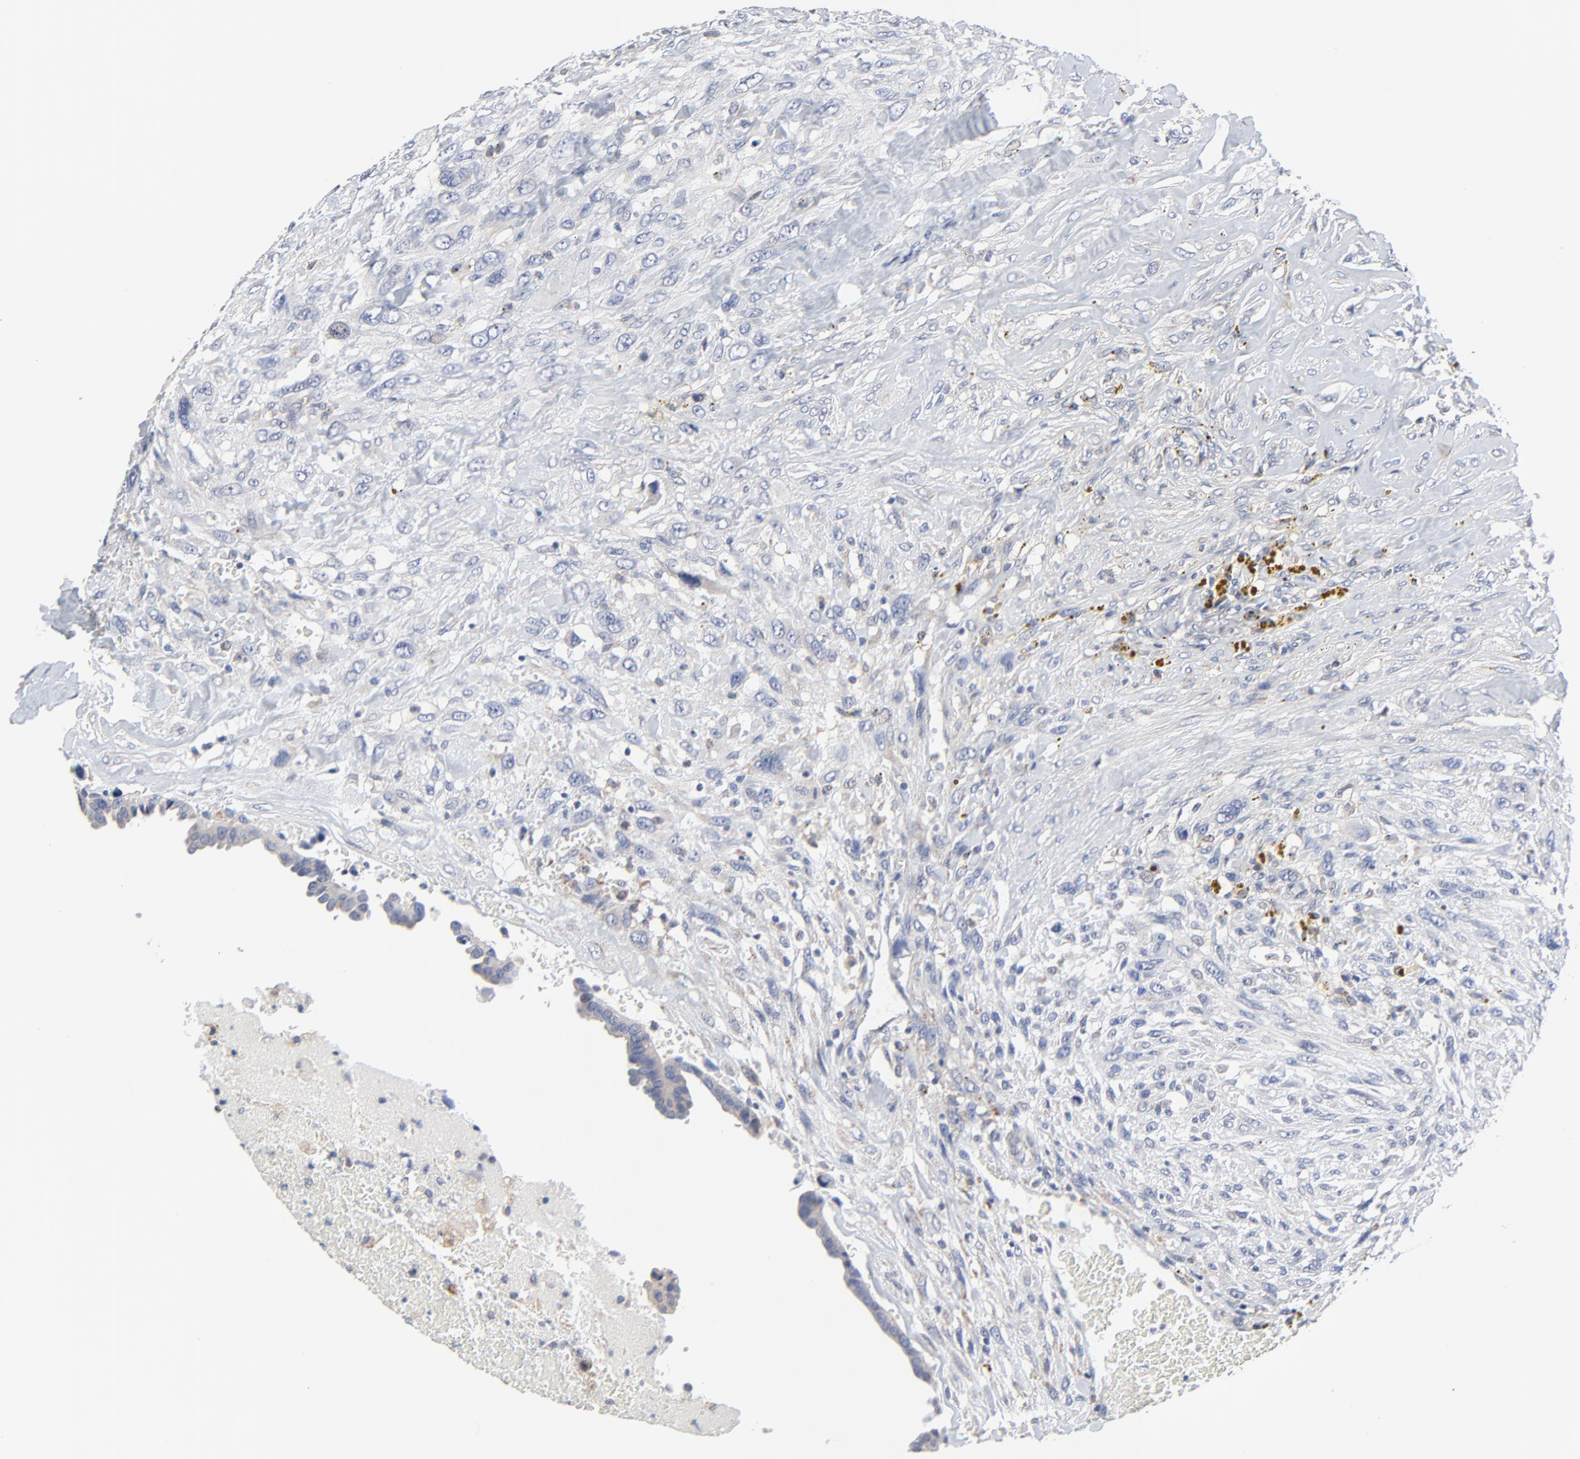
{"staining": {"intensity": "negative", "quantity": "none", "location": "none"}, "tissue": "breast cancer", "cell_type": "Tumor cells", "image_type": "cancer", "snomed": [{"axis": "morphology", "description": "Neoplasm, malignant, NOS"}, {"axis": "topography", "description": "Breast"}], "caption": "A histopathology image of human breast cancer is negative for staining in tumor cells.", "gene": "DHRSX", "patient": {"sex": "female", "age": 50}}